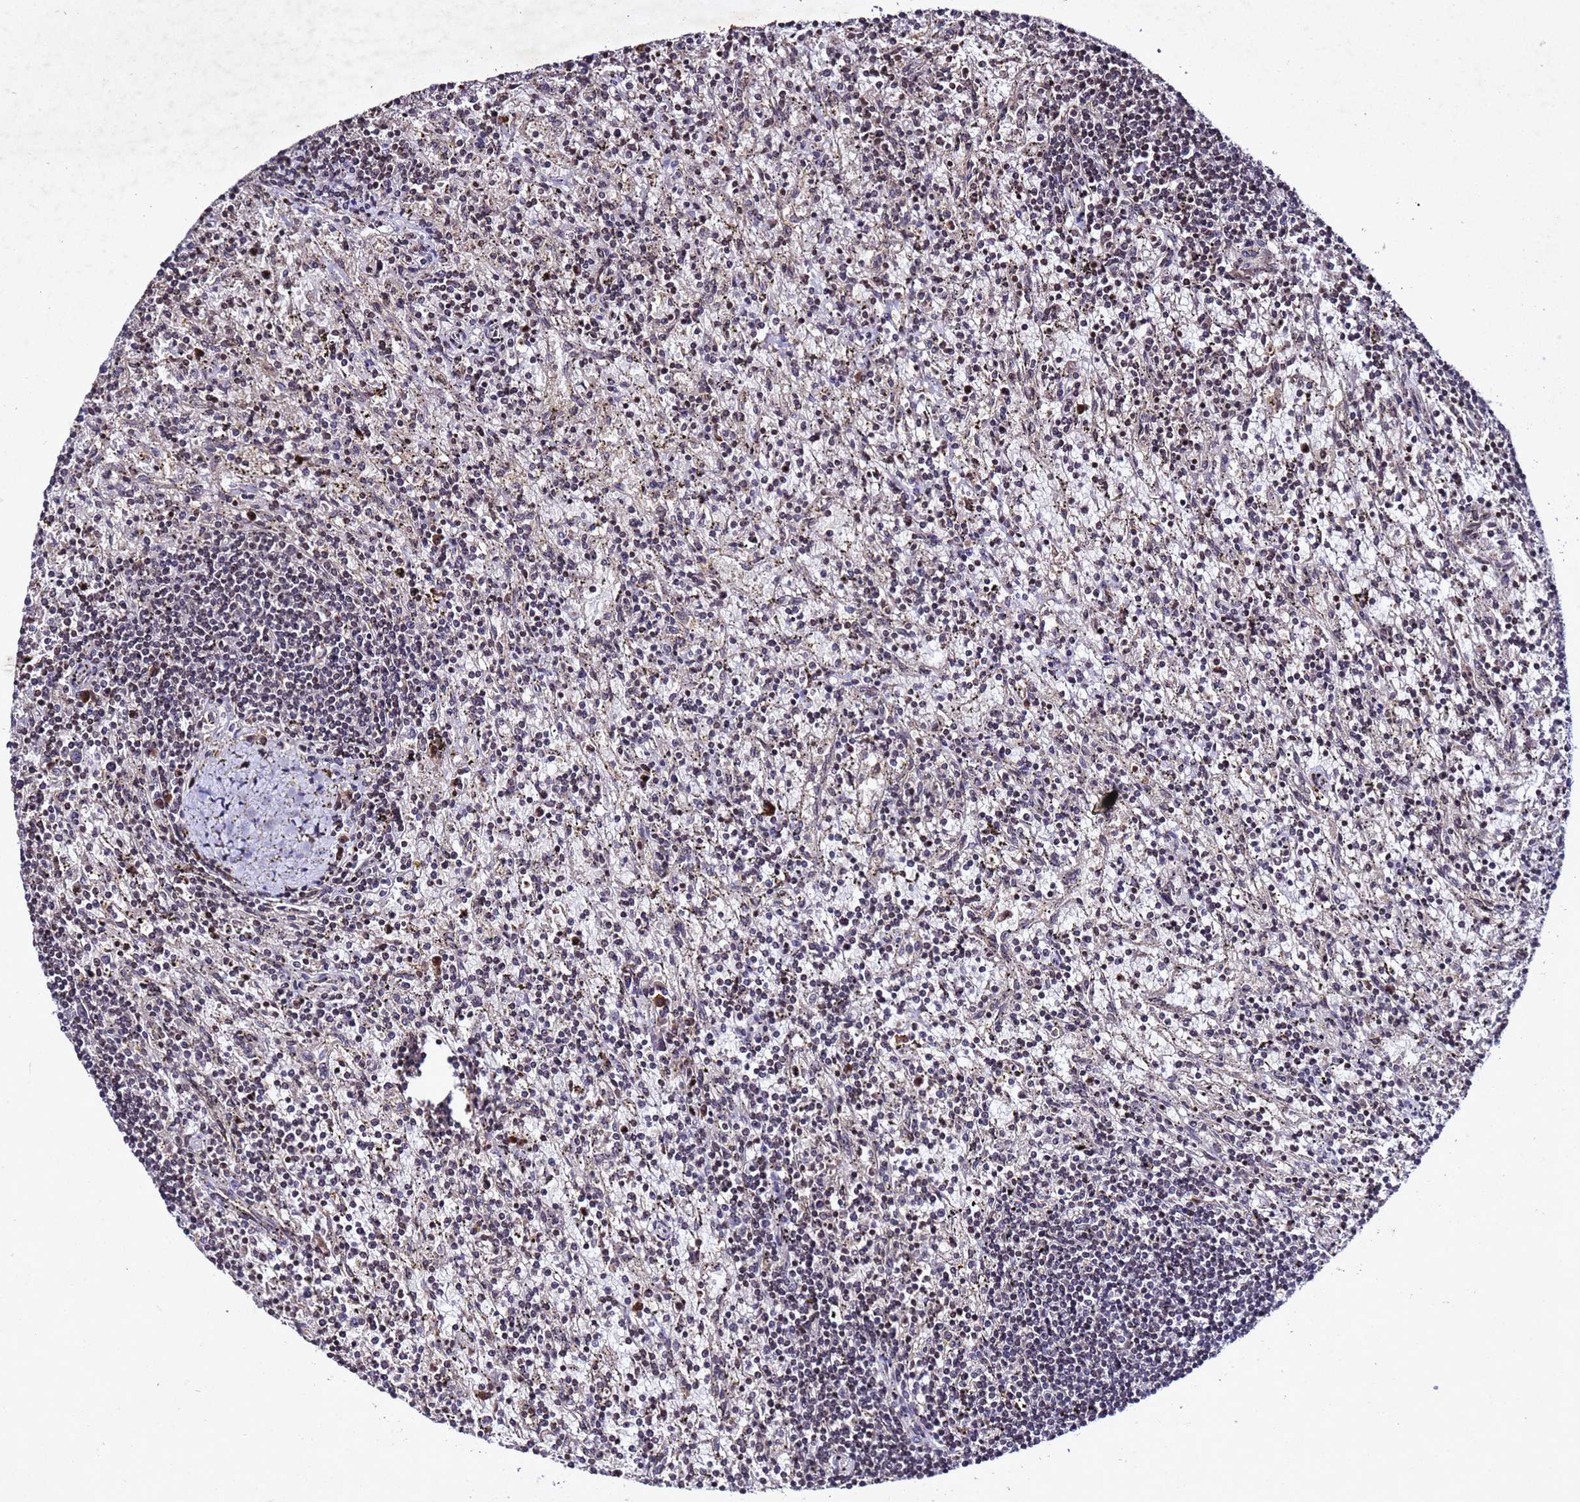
{"staining": {"intensity": "negative", "quantity": "none", "location": "none"}, "tissue": "lymphoma", "cell_type": "Tumor cells", "image_type": "cancer", "snomed": [{"axis": "morphology", "description": "Malignant lymphoma, non-Hodgkin's type, Low grade"}, {"axis": "topography", "description": "Spleen"}], "caption": "Low-grade malignant lymphoma, non-Hodgkin's type stained for a protein using immunohistochemistry exhibits no staining tumor cells.", "gene": "SV2B", "patient": {"sex": "male", "age": 76}}